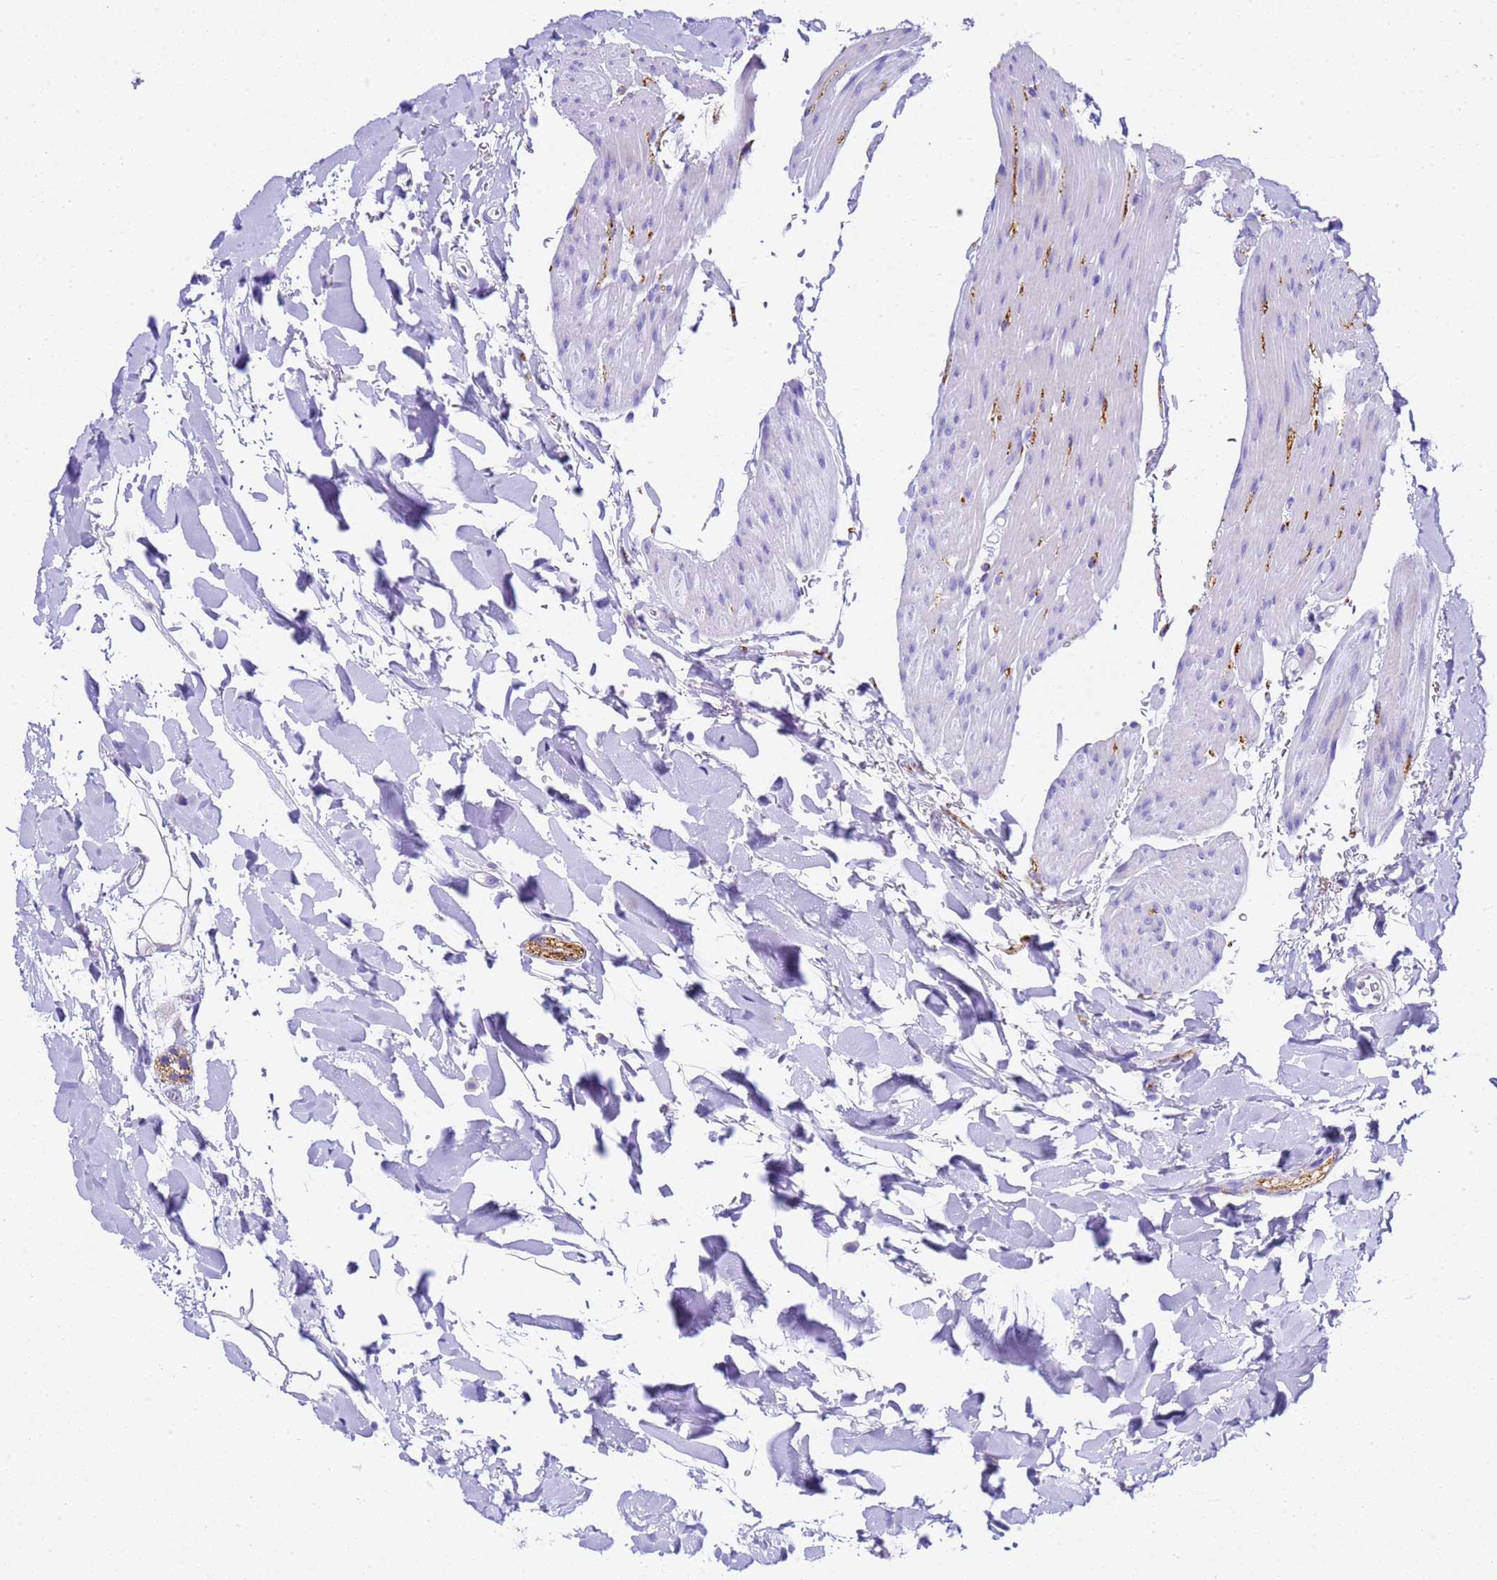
{"staining": {"intensity": "negative", "quantity": "none", "location": "none"}, "tissue": "colon", "cell_type": "Endothelial cells", "image_type": "normal", "snomed": [{"axis": "morphology", "description": "Normal tissue, NOS"}, {"axis": "topography", "description": "Colon"}], "caption": "Colon stained for a protein using immunohistochemistry exhibits no positivity endothelial cells.", "gene": "FAM72A", "patient": {"sex": "male", "age": 75}}